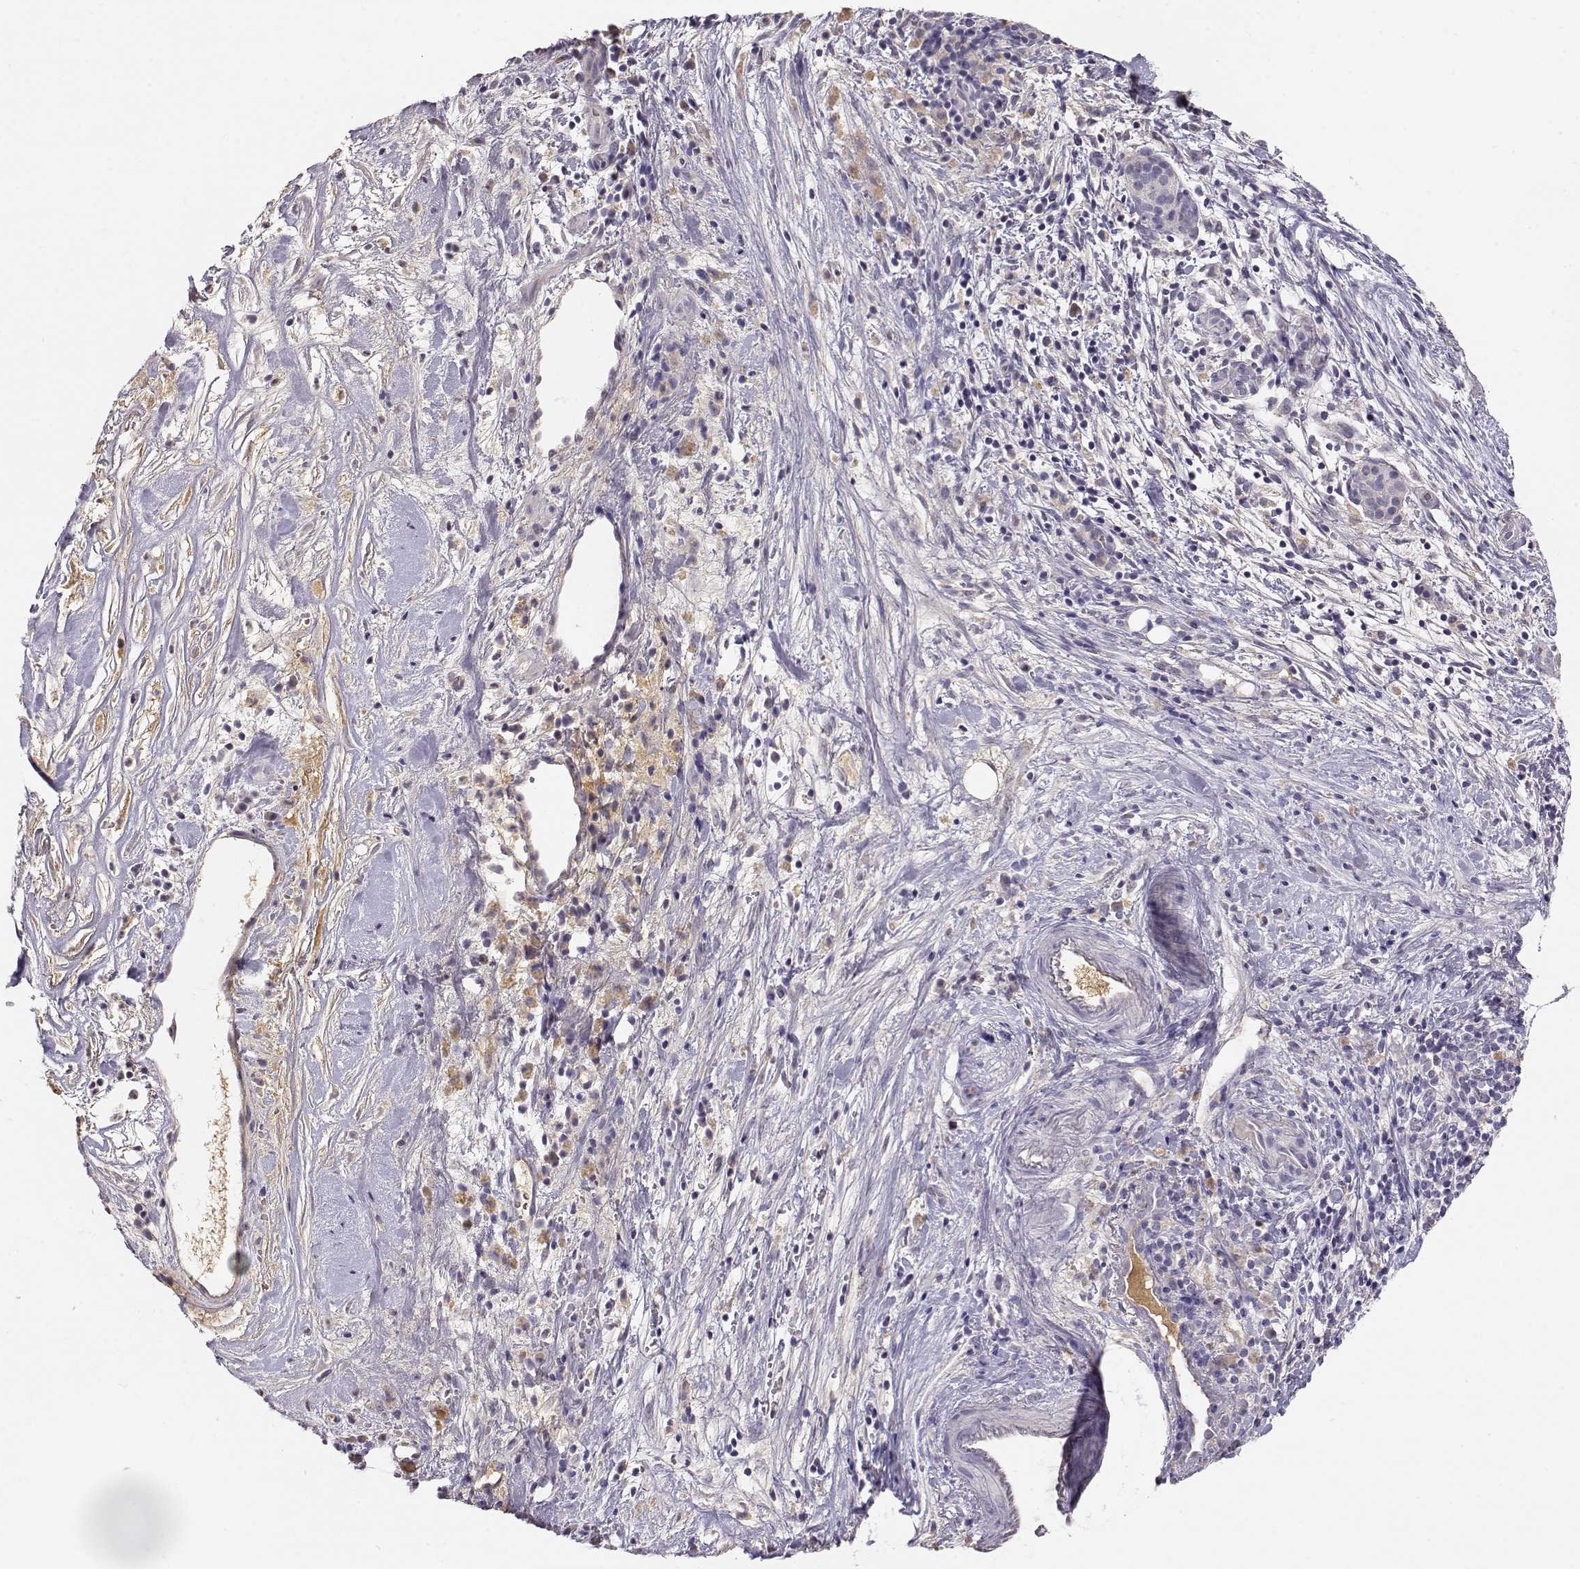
{"staining": {"intensity": "negative", "quantity": "none", "location": "none"}, "tissue": "pancreatic cancer", "cell_type": "Tumor cells", "image_type": "cancer", "snomed": [{"axis": "morphology", "description": "Adenocarcinoma, NOS"}, {"axis": "topography", "description": "Pancreas"}], "caption": "This is an immunohistochemistry (IHC) micrograph of human pancreatic adenocarcinoma. There is no staining in tumor cells.", "gene": "TACR1", "patient": {"sex": "male", "age": 44}}